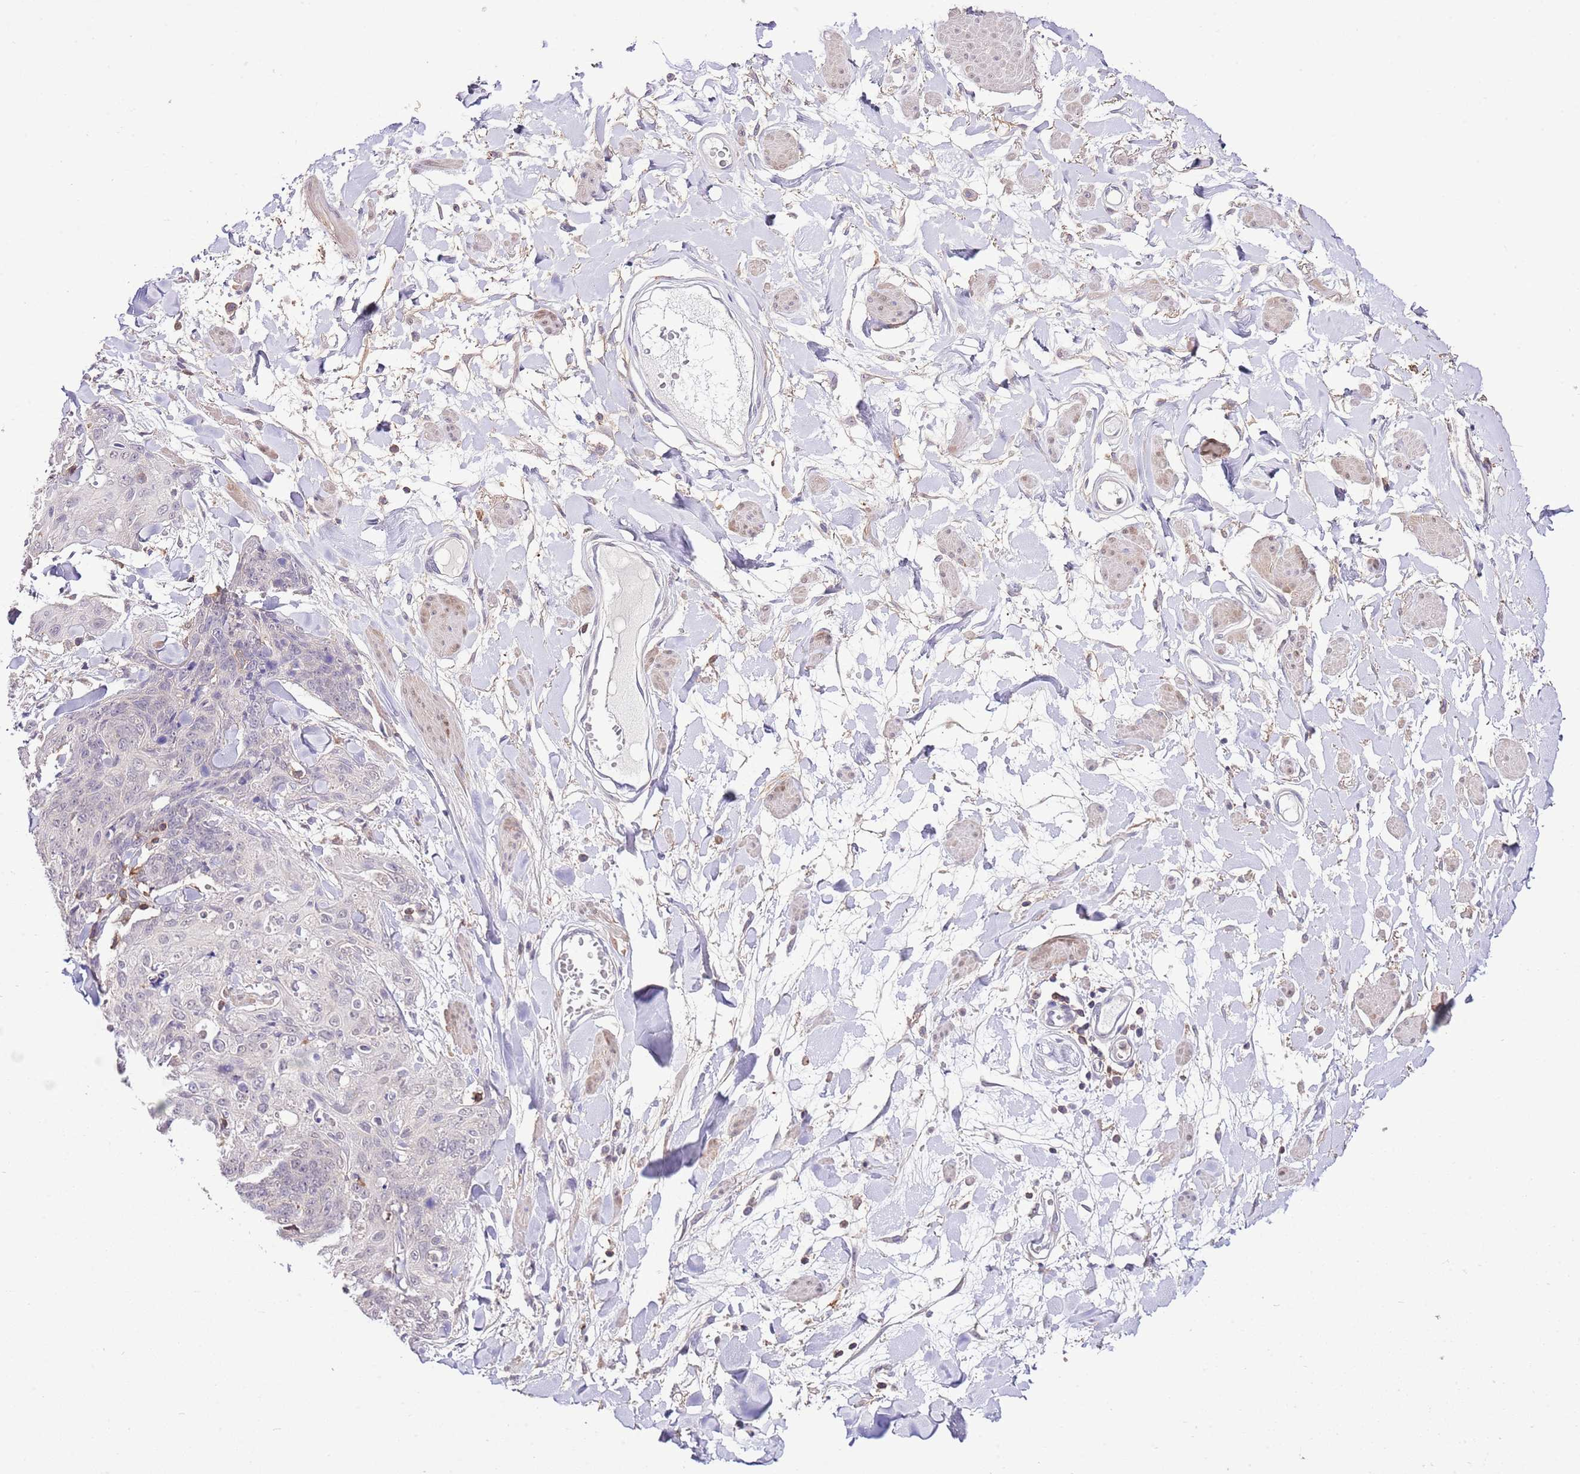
{"staining": {"intensity": "negative", "quantity": "none", "location": "none"}, "tissue": "skin cancer", "cell_type": "Tumor cells", "image_type": "cancer", "snomed": [{"axis": "morphology", "description": "Squamous cell carcinoma, NOS"}, {"axis": "topography", "description": "Skin"}, {"axis": "topography", "description": "Vulva"}], "caption": "This is an immunohistochemistry (IHC) histopathology image of human skin squamous cell carcinoma. There is no staining in tumor cells.", "gene": "EFHD1", "patient": {"sex": "female", "age": 85}}